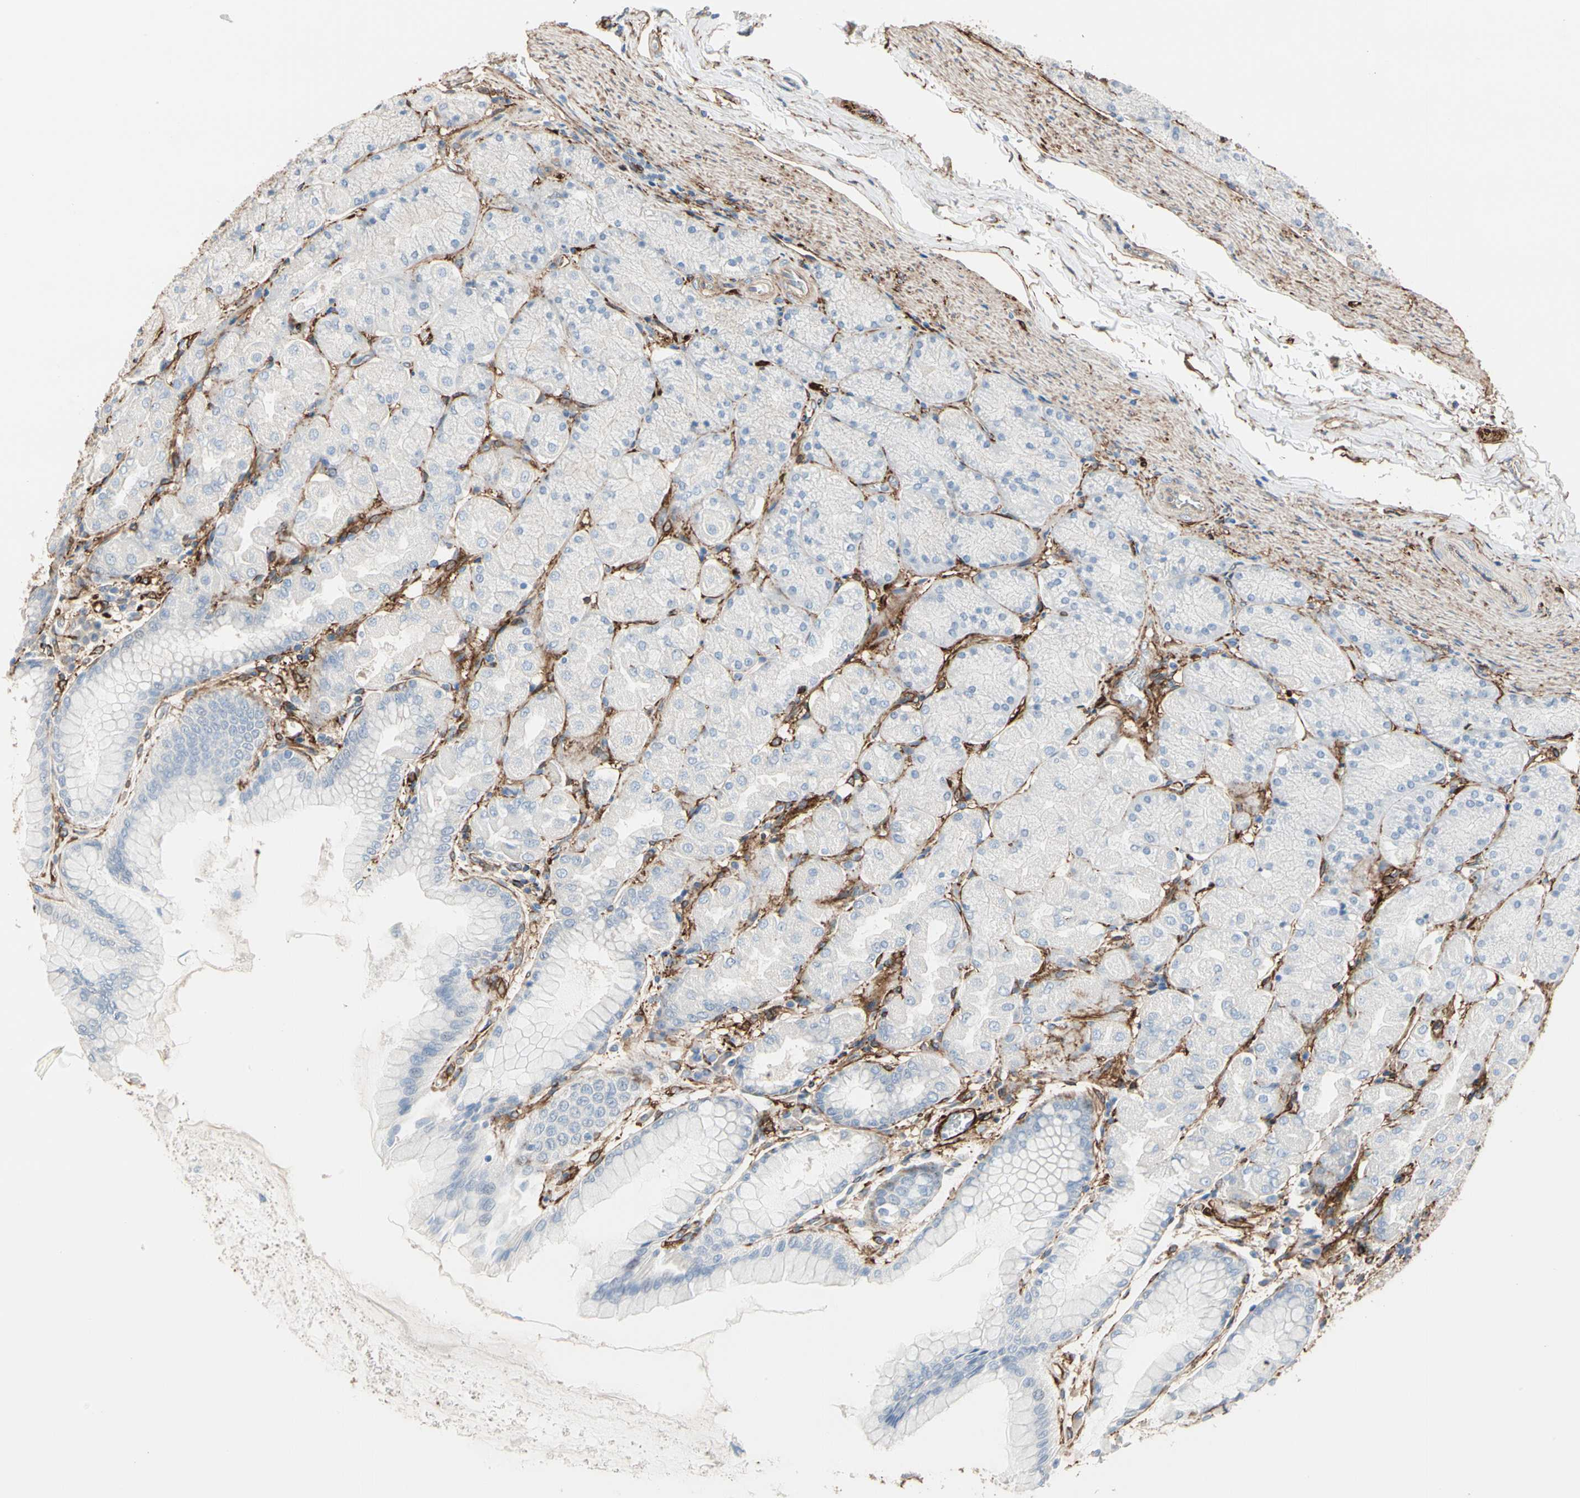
{"staining": {"intensity": "negative", "quantity": "none", "location": "none"}, "tissue": "stomach", "cell_type": "Glandular cells", "image_type": "normal", "snomed": [{"axis": "morphology", "description": "Normal tissue, NOS"}, {"axis": "topography", "description": "Stomach, upper"}], "caption": "Micrograph shows no significant protein expression in glandular cells of benign stomach. (DAB immunohistochemistry (IHC), high magnification).", "gene": "EPB41L2", "patient": {"sex": "female", "age": 56}}